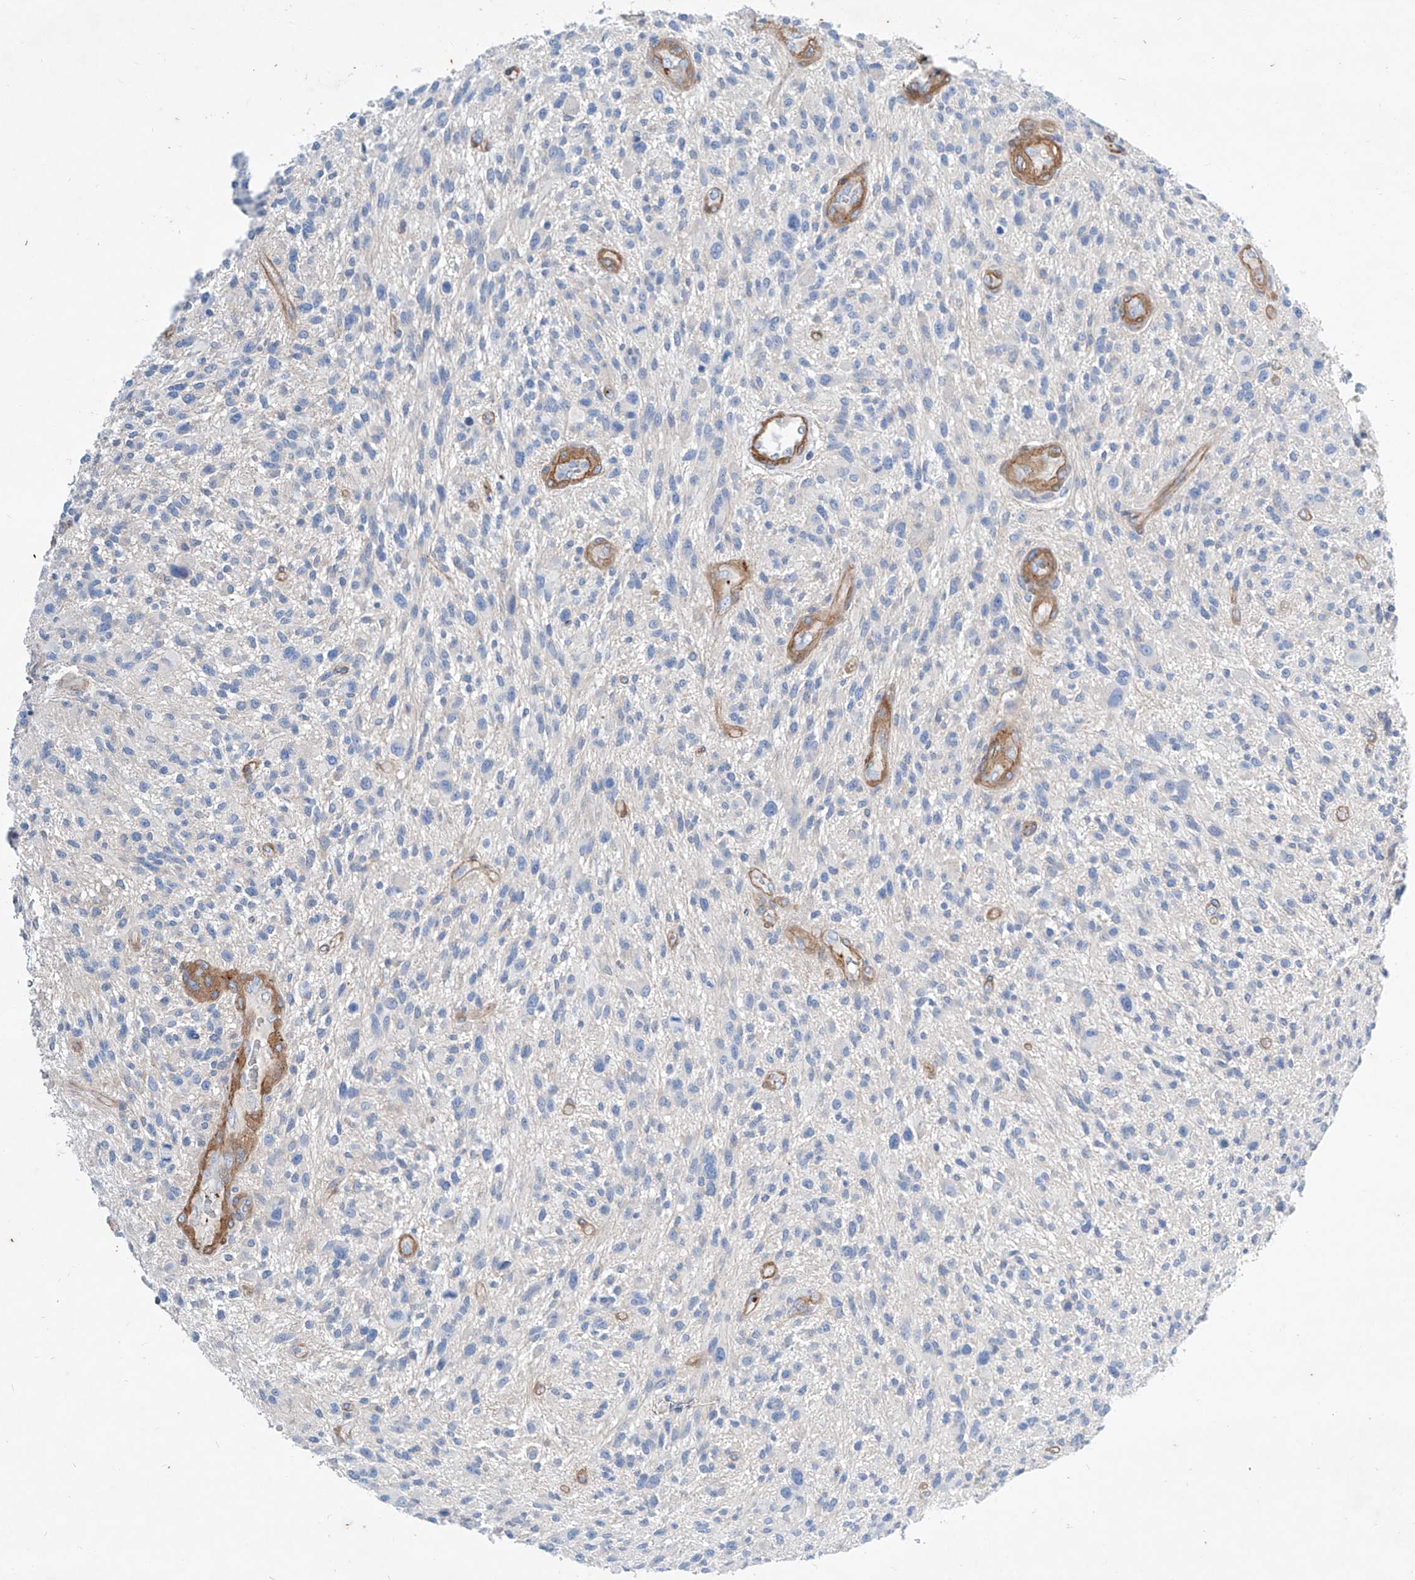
{"staining": {"intensity": "negative", "quantity": "none", "location": "none"}, "tissue": "glioma", "cell_type": "Tumor cells", "image_type": "cancer", "snomed": [{"axis": "morphology", "description": "Glioma, malignant, High grade"}, {"axis": "topography", "description": "Brain"}], "caption": "Tumor cells show no significant protein staining in glioma. (Brightfield microscopy of DAB (3,3'-diaminobenzidine) immunohistochemistry (IHC) at high magnification).", "gene": "TAS2R60", "patient": {"sex": "male", "age": 47}}